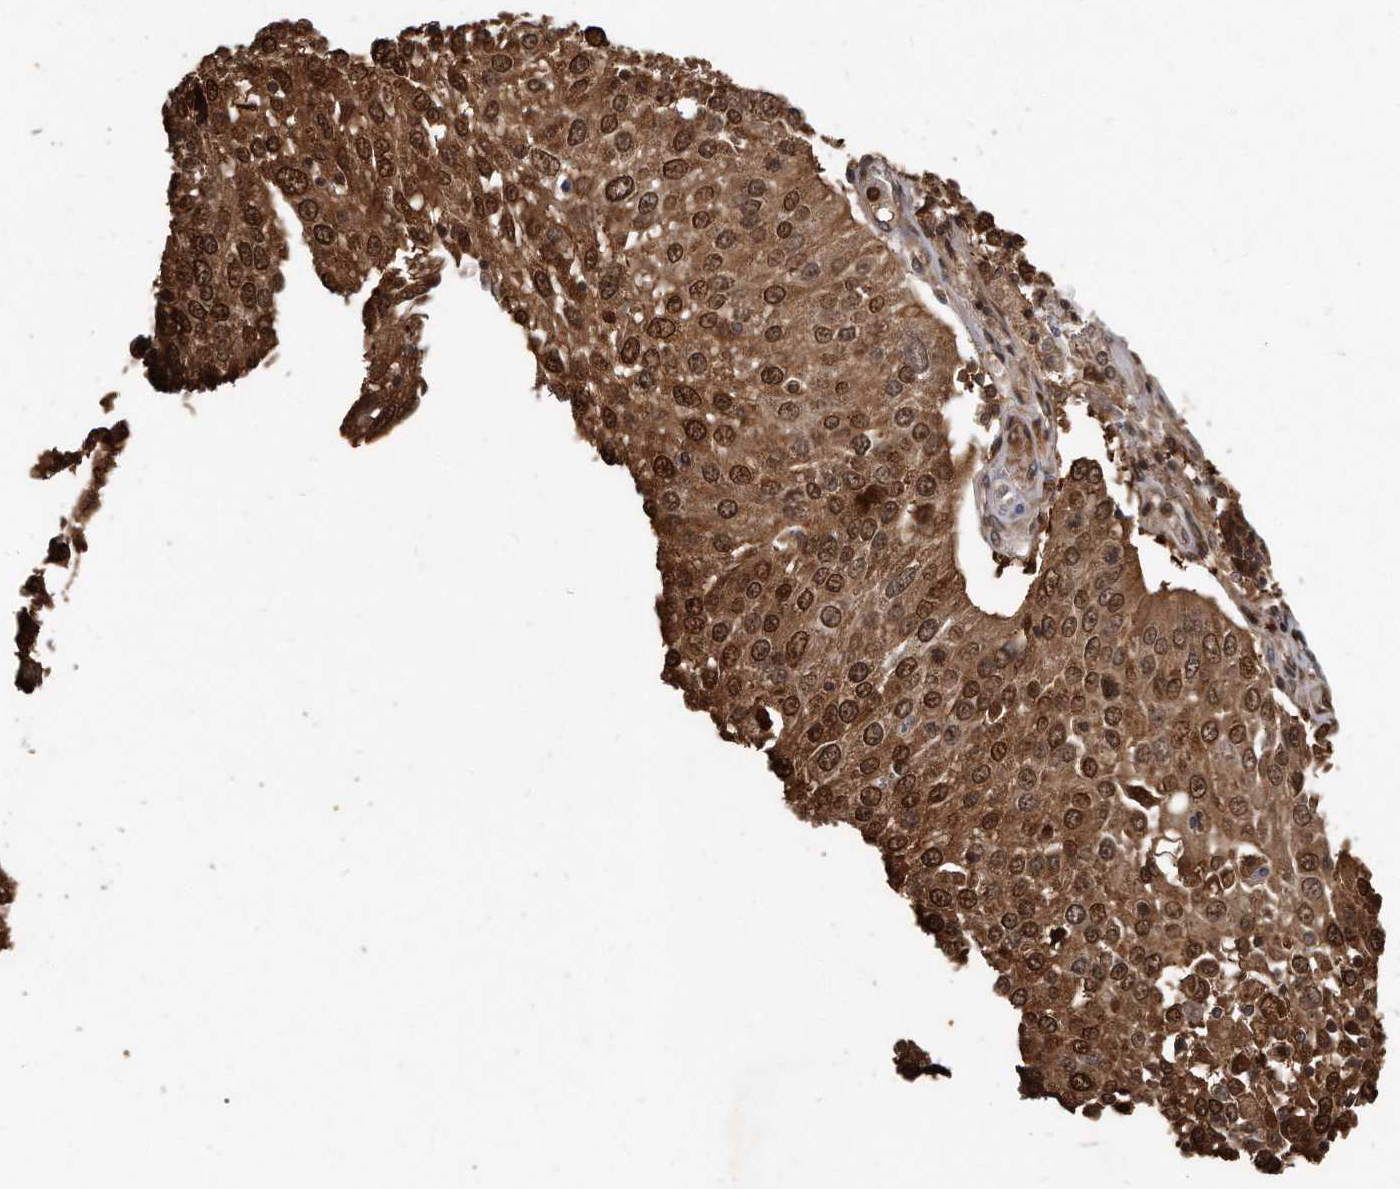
{"staining": {"intensity": "strong", "quantity": ">75%", "location": "cytoplasmic/membranous,nuclear"}, "tissue": "lung cancer", "cell_type": "Tumor cells", "image_type": "cancer", "snomed": [{"axis": "morphology", "description": "Squamous cell carcinoma, NOS"}, {"axis": "topography", "description": "Lung"}], "caption": "Protein expression analysis of human lung cancer reveals strong cytoplasmic/membranous and nuclear expression in approximately >75% of tumor cells.", "gene": "GCH1", "patient": {"sex": "male", "age": 65}}